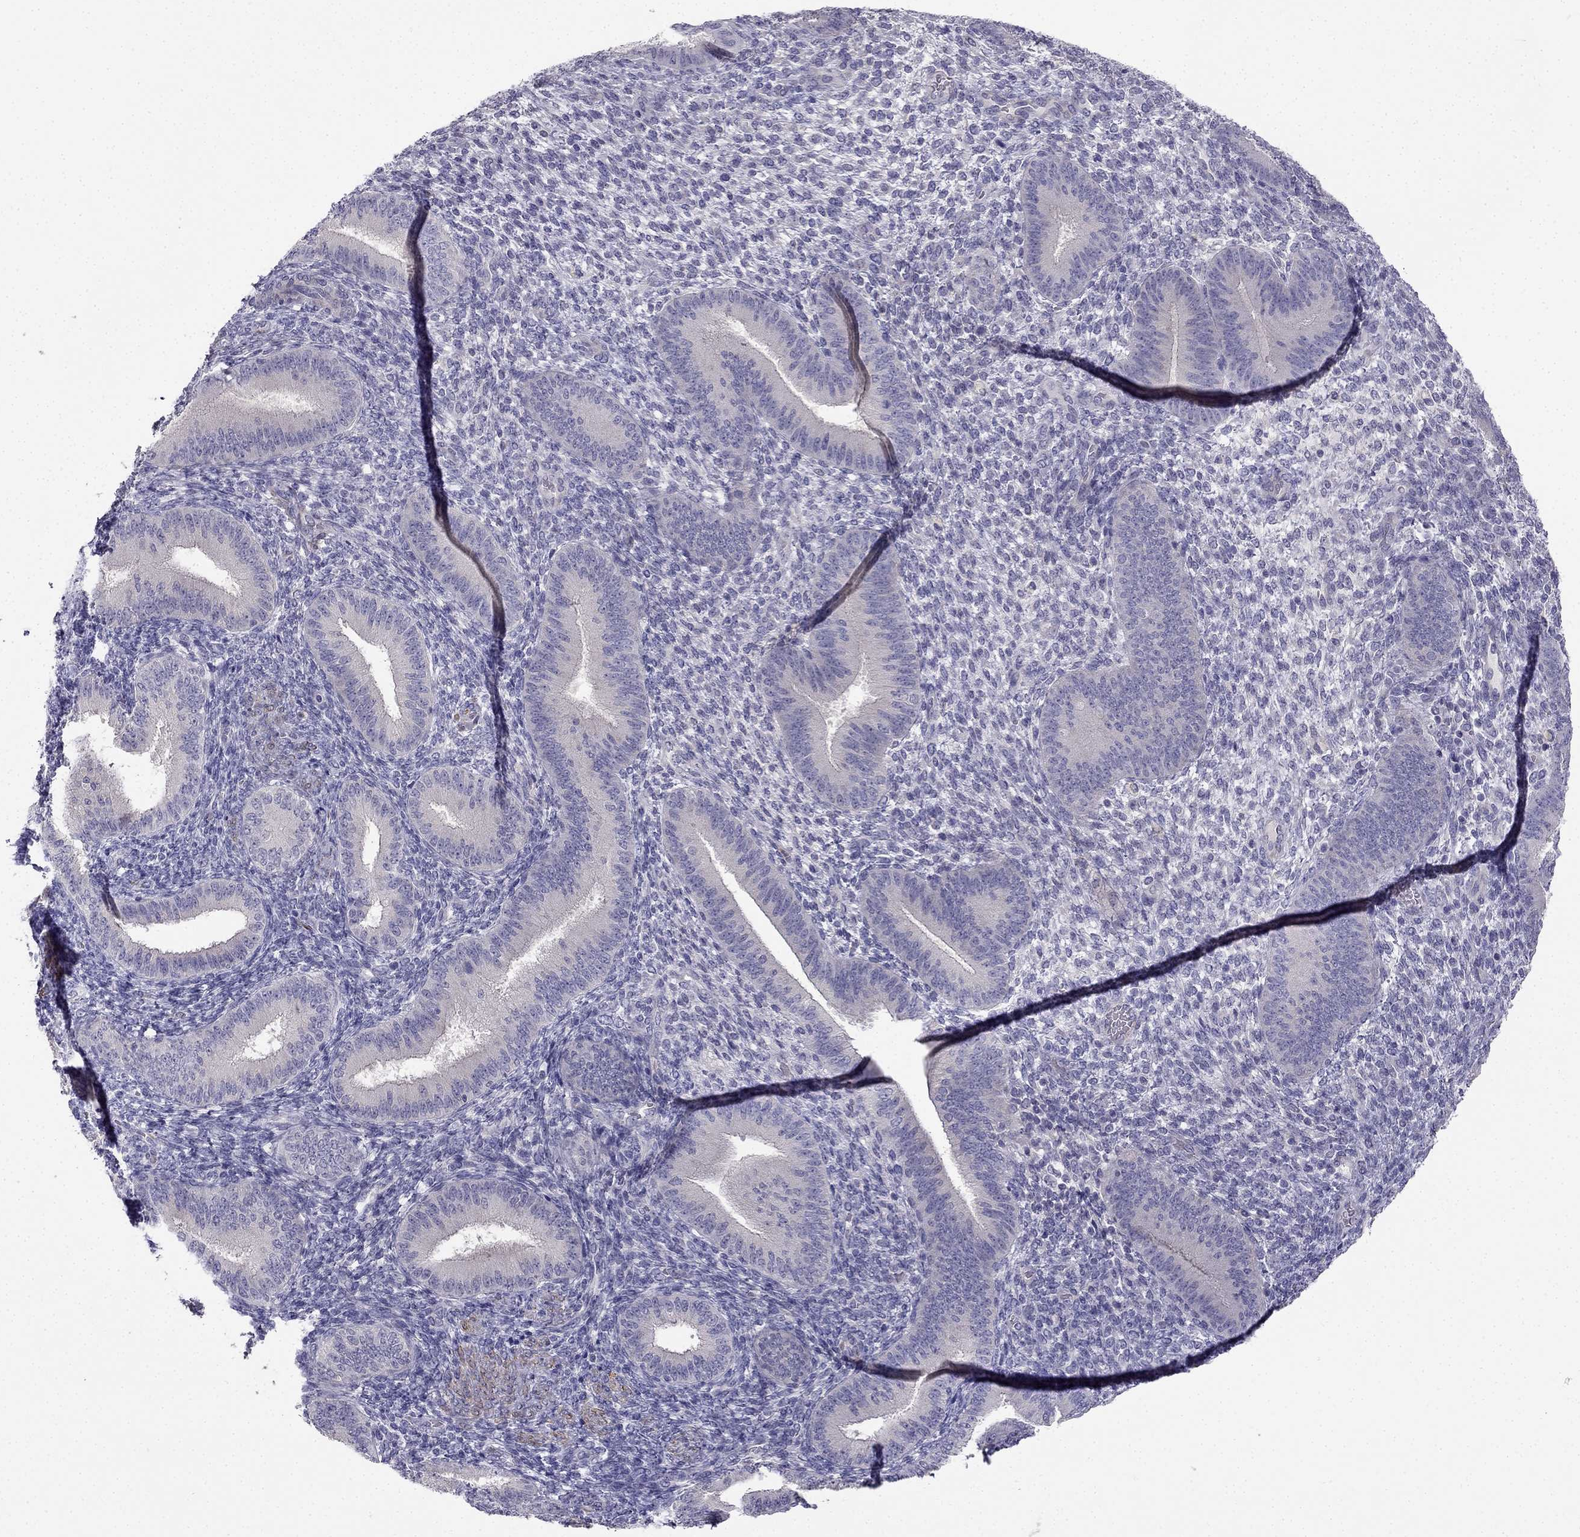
{"staining": {"intensity": "negative", "quantity": "none", "location": "none"}, "tissue": "endometrium", "cell_type": "Cells in endometrial stroma", "image_type": "normal", "snomed": [{"axis": "morphology", "description": "Normal tissue, NOS"}, {"axis": "topography", "description": "Endometrium"}], "caption": "Protein analysis of normal endometrium demonstrates no significant expression in cells in endometrial stroma. (Stains: DAB immunohistochemistry (IHC) with hematoxylin counter stain, Microscopy: brightfield microscopy at high magnification).", "gene": "C16orf89", "patient": {"sex": "female", "age": 39}}